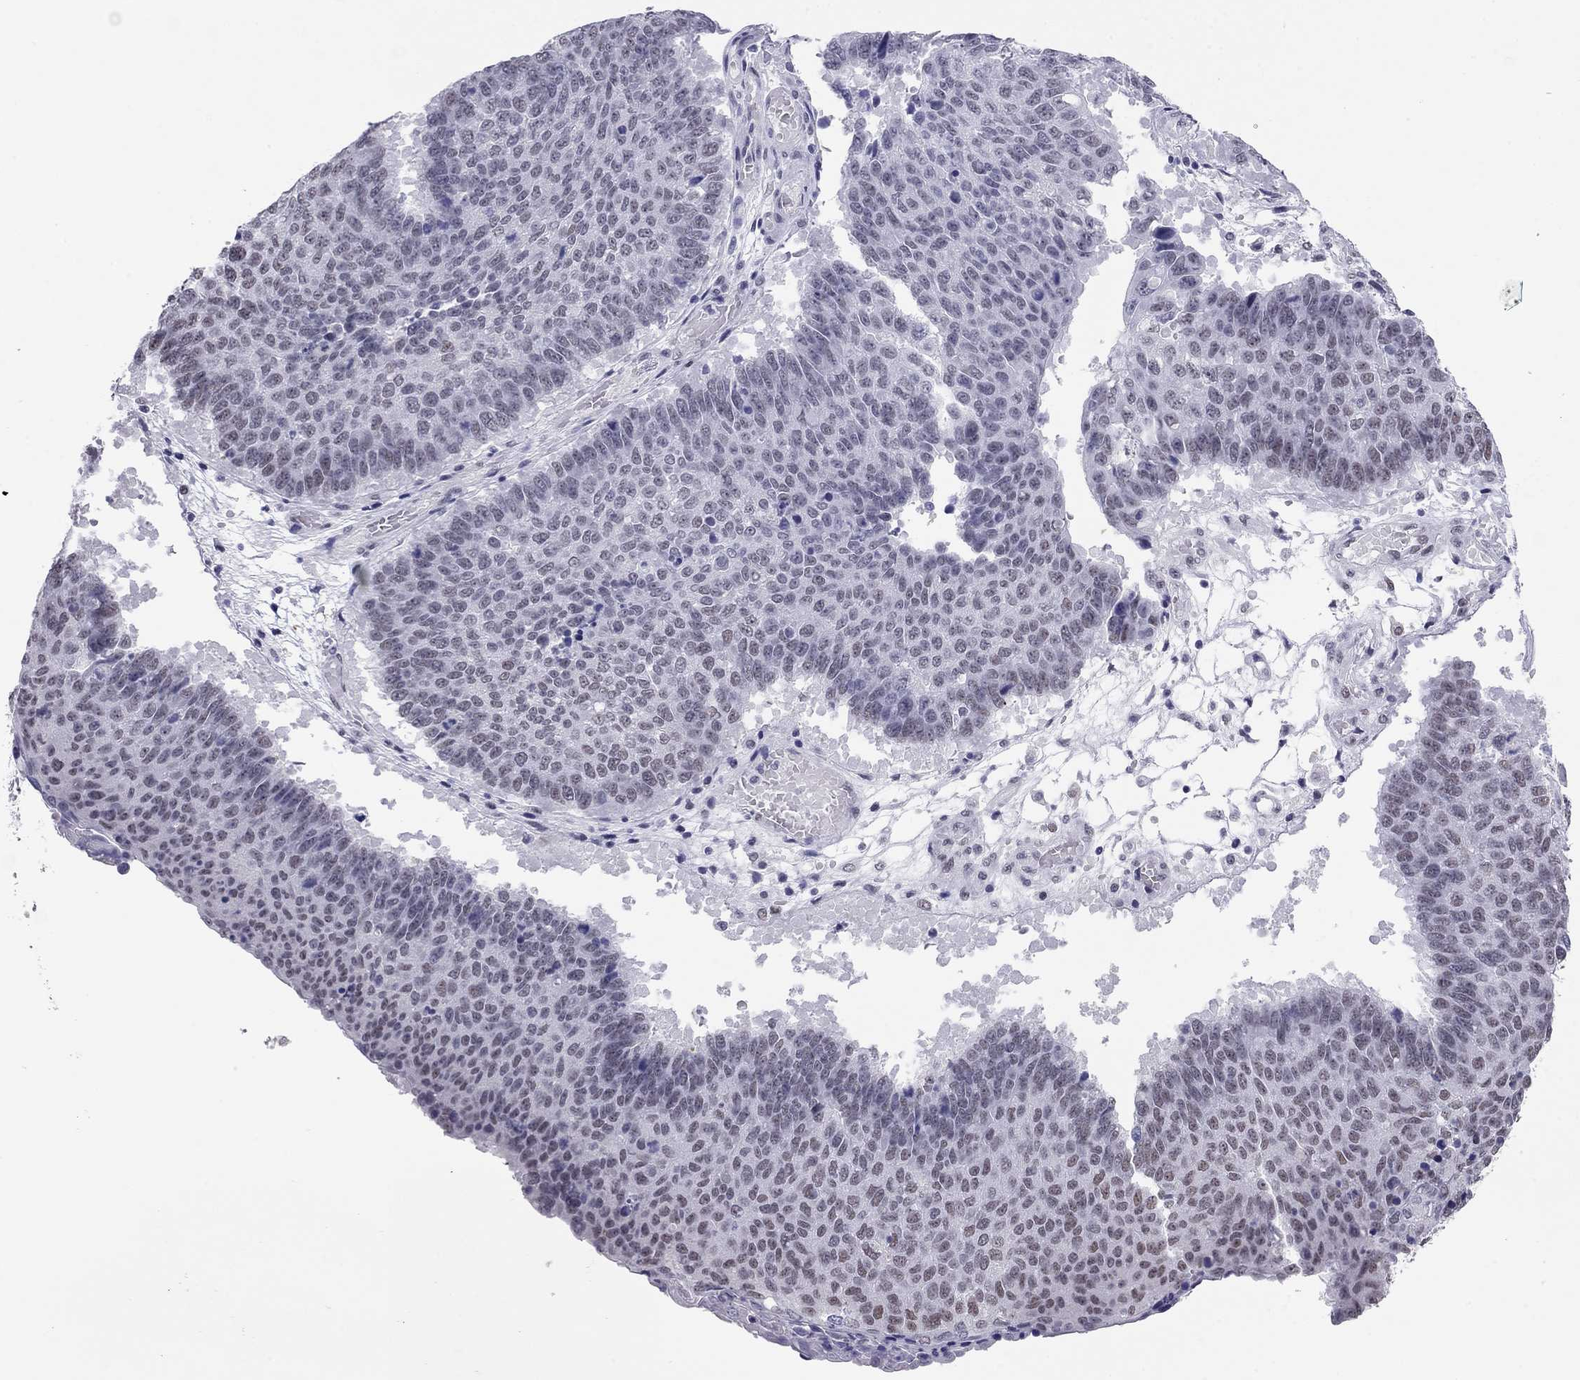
{"staining": {"intensity": "weak", "quantity": "25%-75%", "location": "nuclear"}, "tissue": "lung cancer", "cell_type": "Tumor cells", "image_type": "cancer", "snomed": [{"axis": "morphology", "description": "Squamous cell carcinoma, NOS"}, {"axis": "topography", "description": "Lung"}], "caption": "Immunohistochemistry (IHC) of lung cancer (squamous cell carcinoma) reveals low levels of weak nuclear expression in approximately 25%-75% of tumor cells.", "gene": "DOT1L", "patient": {"sex": "male", "age": 73}}